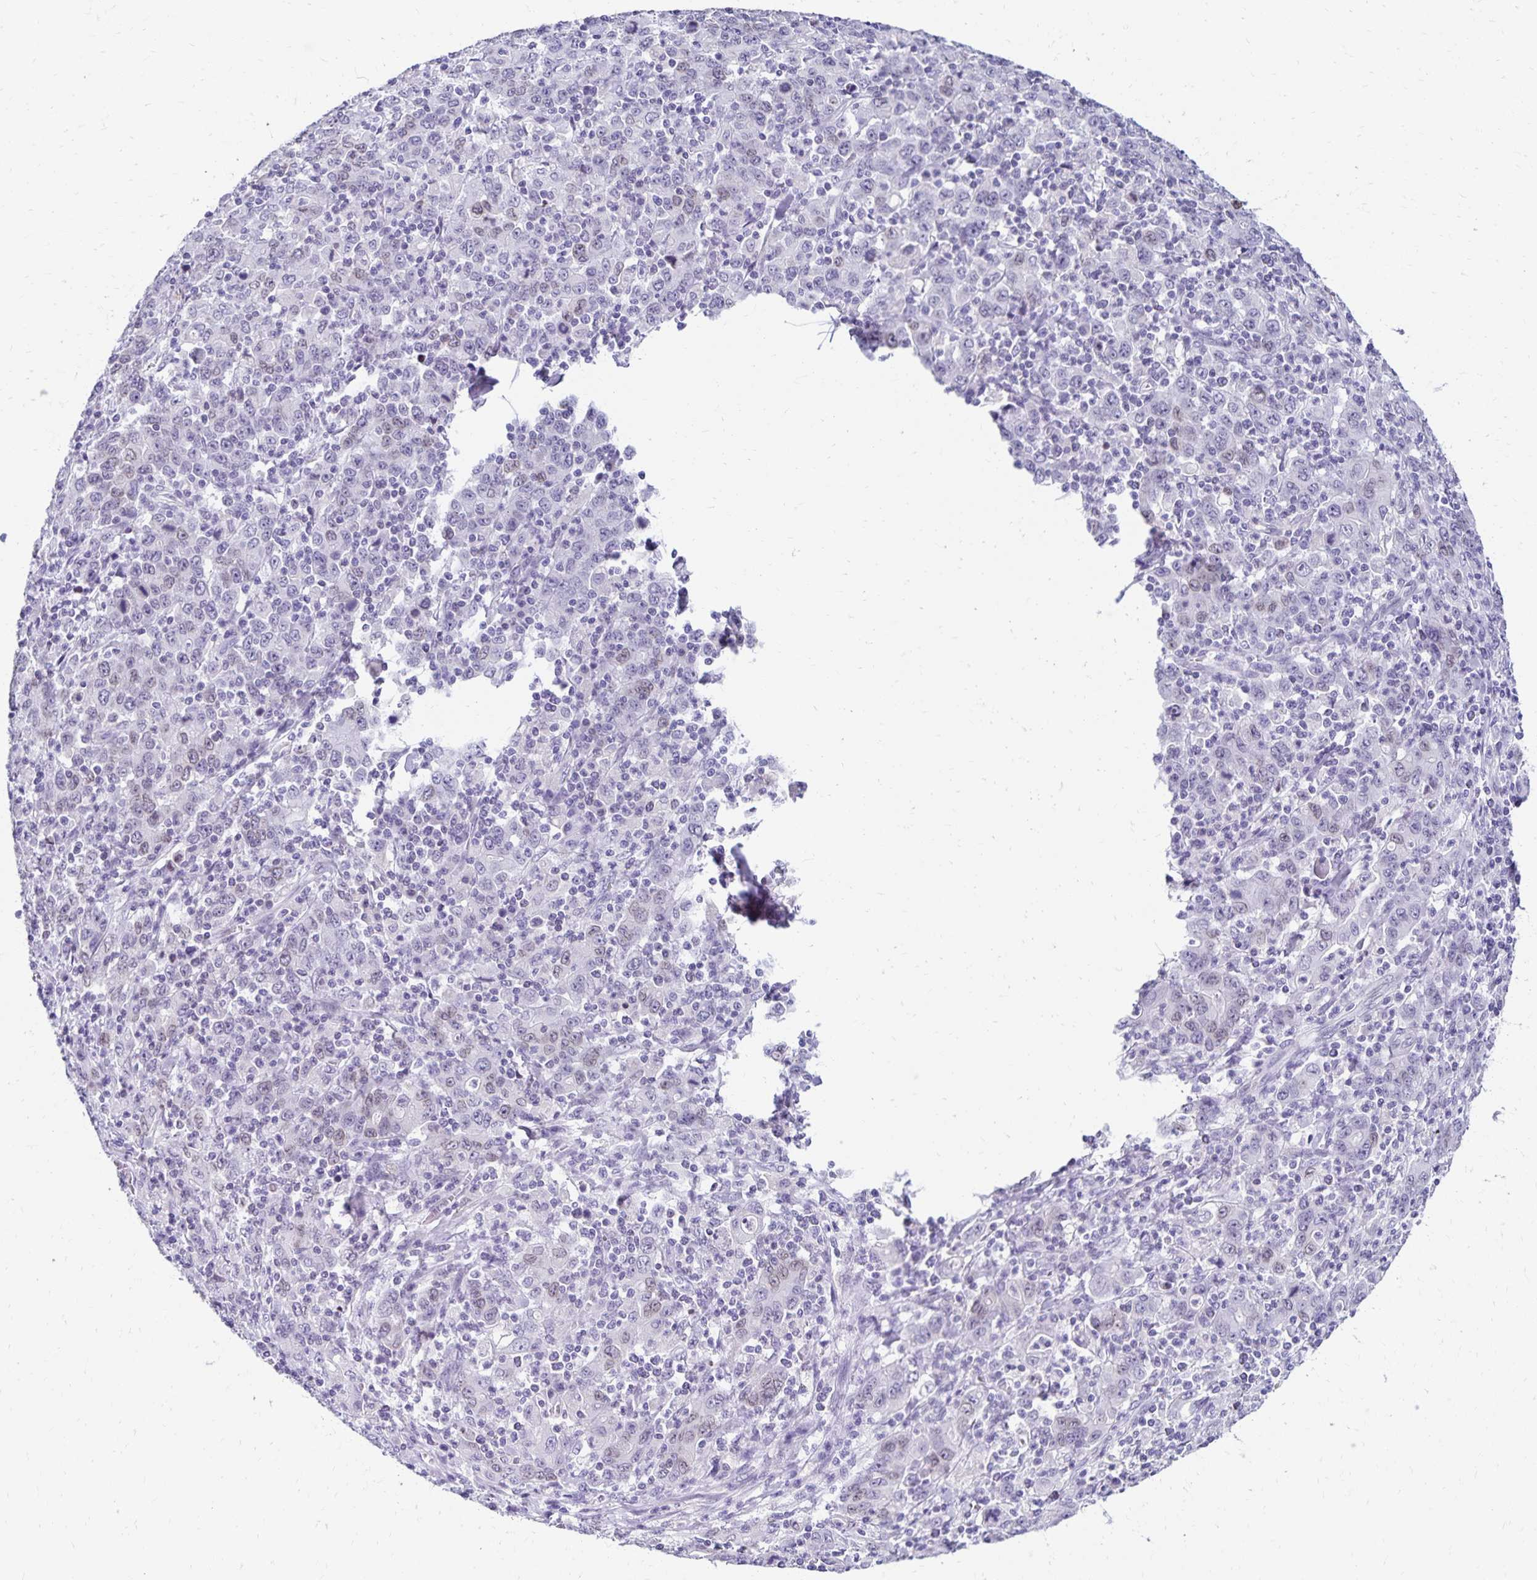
{"staining": {"intensity": "negative", "quantity": "none", "location": "none"}, "tissue": "stomach cancer", "cell_type": "Tumor cells", "image_type": "cancer", "snomed": [{"axis": "morphology", "description": "Adenocarcinoma, NOS"}, {"axis": "topography", "description": "Stomach, upper"}], "caption": "Immunohistochemistry (IHC) histopathology image of neoplastic tissue: adenocarcinoma (stomach) stained with DAB (3,3'-diaminobenzidine) reveals no significant protein staining in tumor cells.", "gene": "FAM166C", "patient": {"sex": "male", "age": 69}}